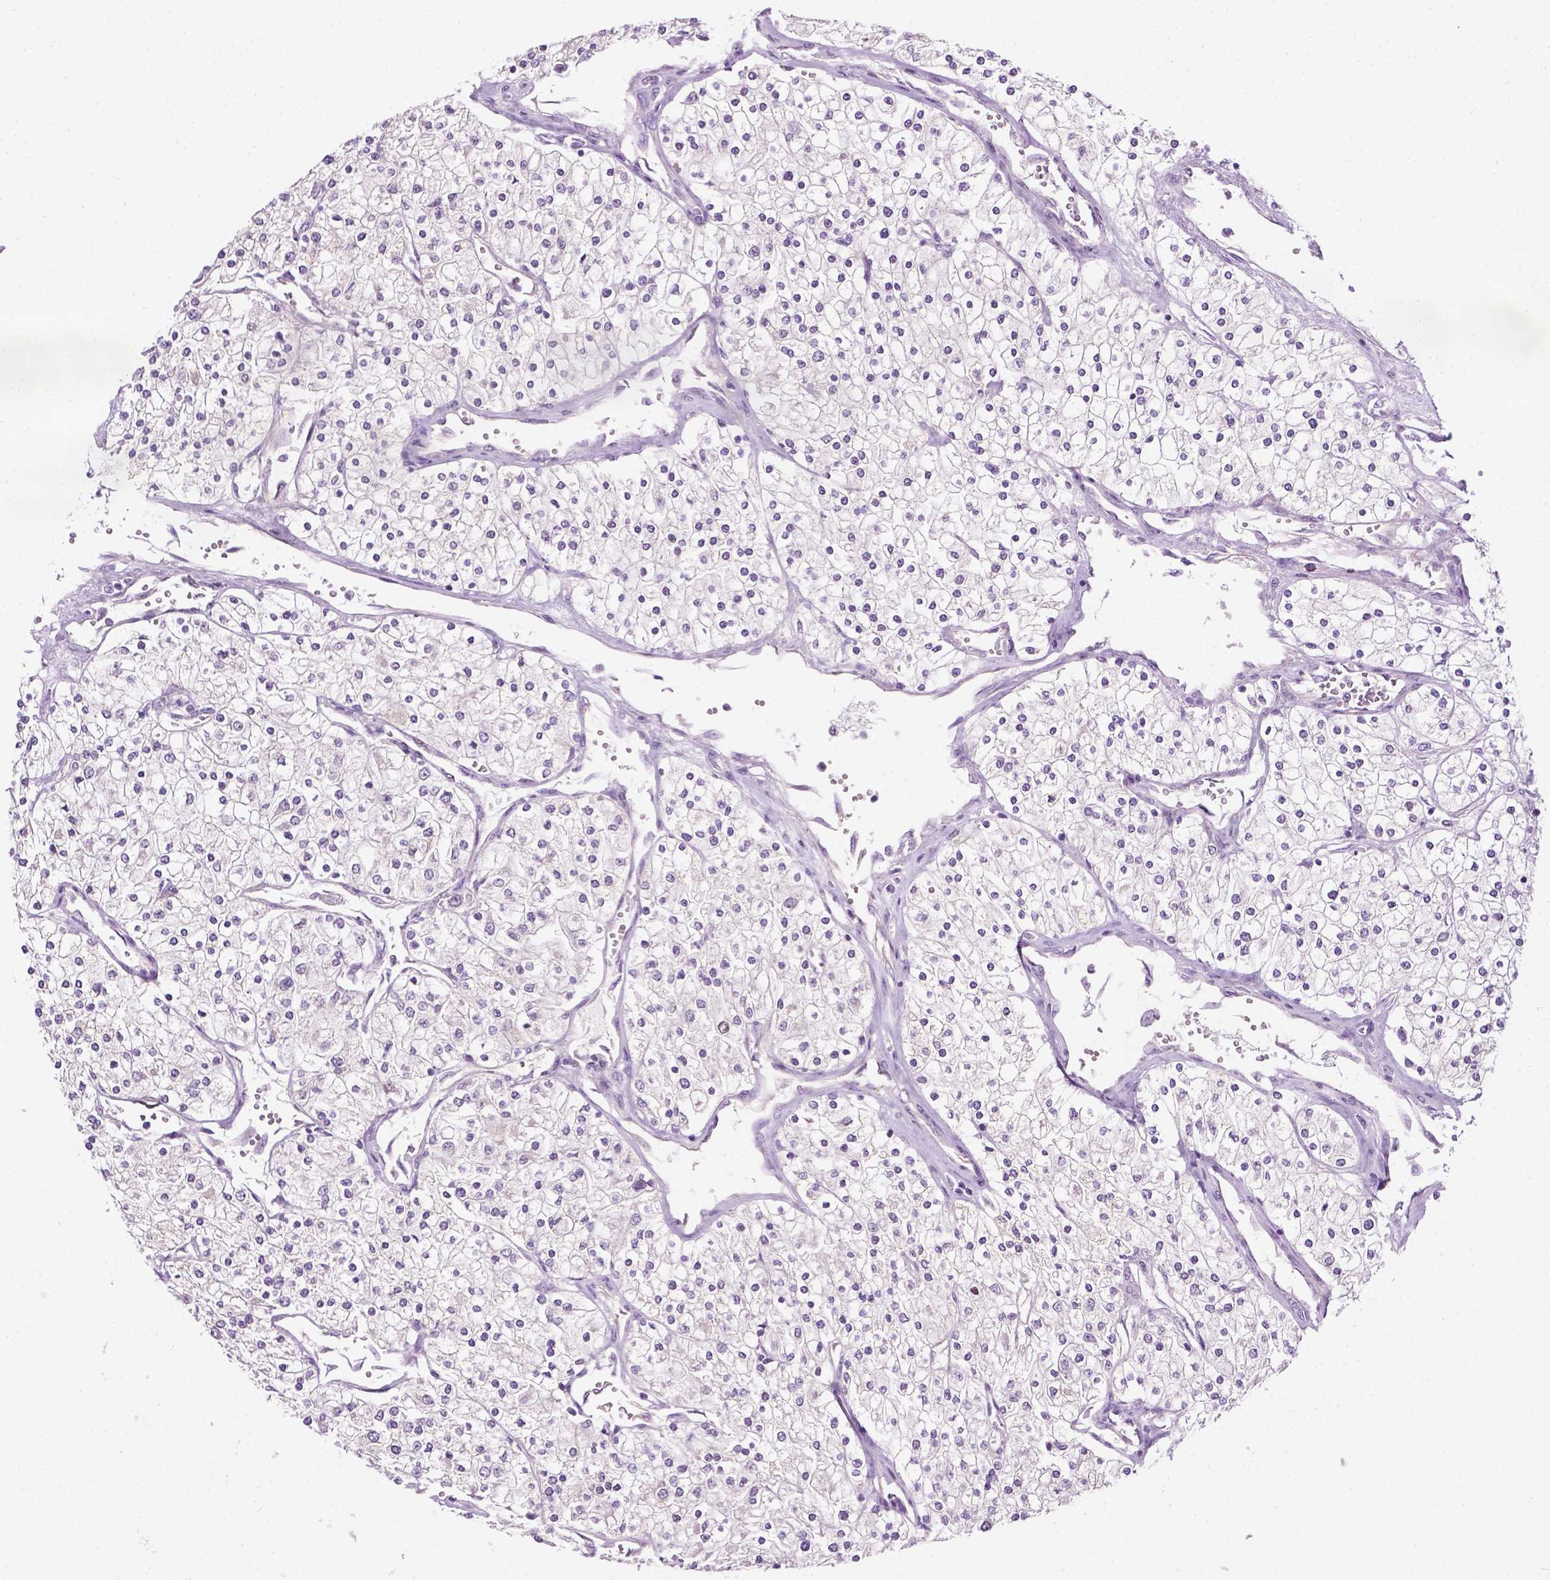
{"staining": {"intensity": "negative", "quantity": "none", "location": "none"}, "tissue": "renal cancer", "cell_type": "Tumor cells", "image_type": "cancer", "snomed": [{"axis": "morphology", "description": "Adenocarcinoma, NOS"}, {"axis": "topography", "description": "Kidney"}], "caption": "Adenocarcinoma (renal) was stained to show a protein in brown. There is no significant staining in tumor cells. The staining was performed using DAB (3,3'-diaminobenzidine) to visualize the protein expression in brown, while the nuclei were stained in blue with hematoxylin (Magnification: 20x).", "gene": "DENND4A", "patient": {"sex": "male", "age": 80}}